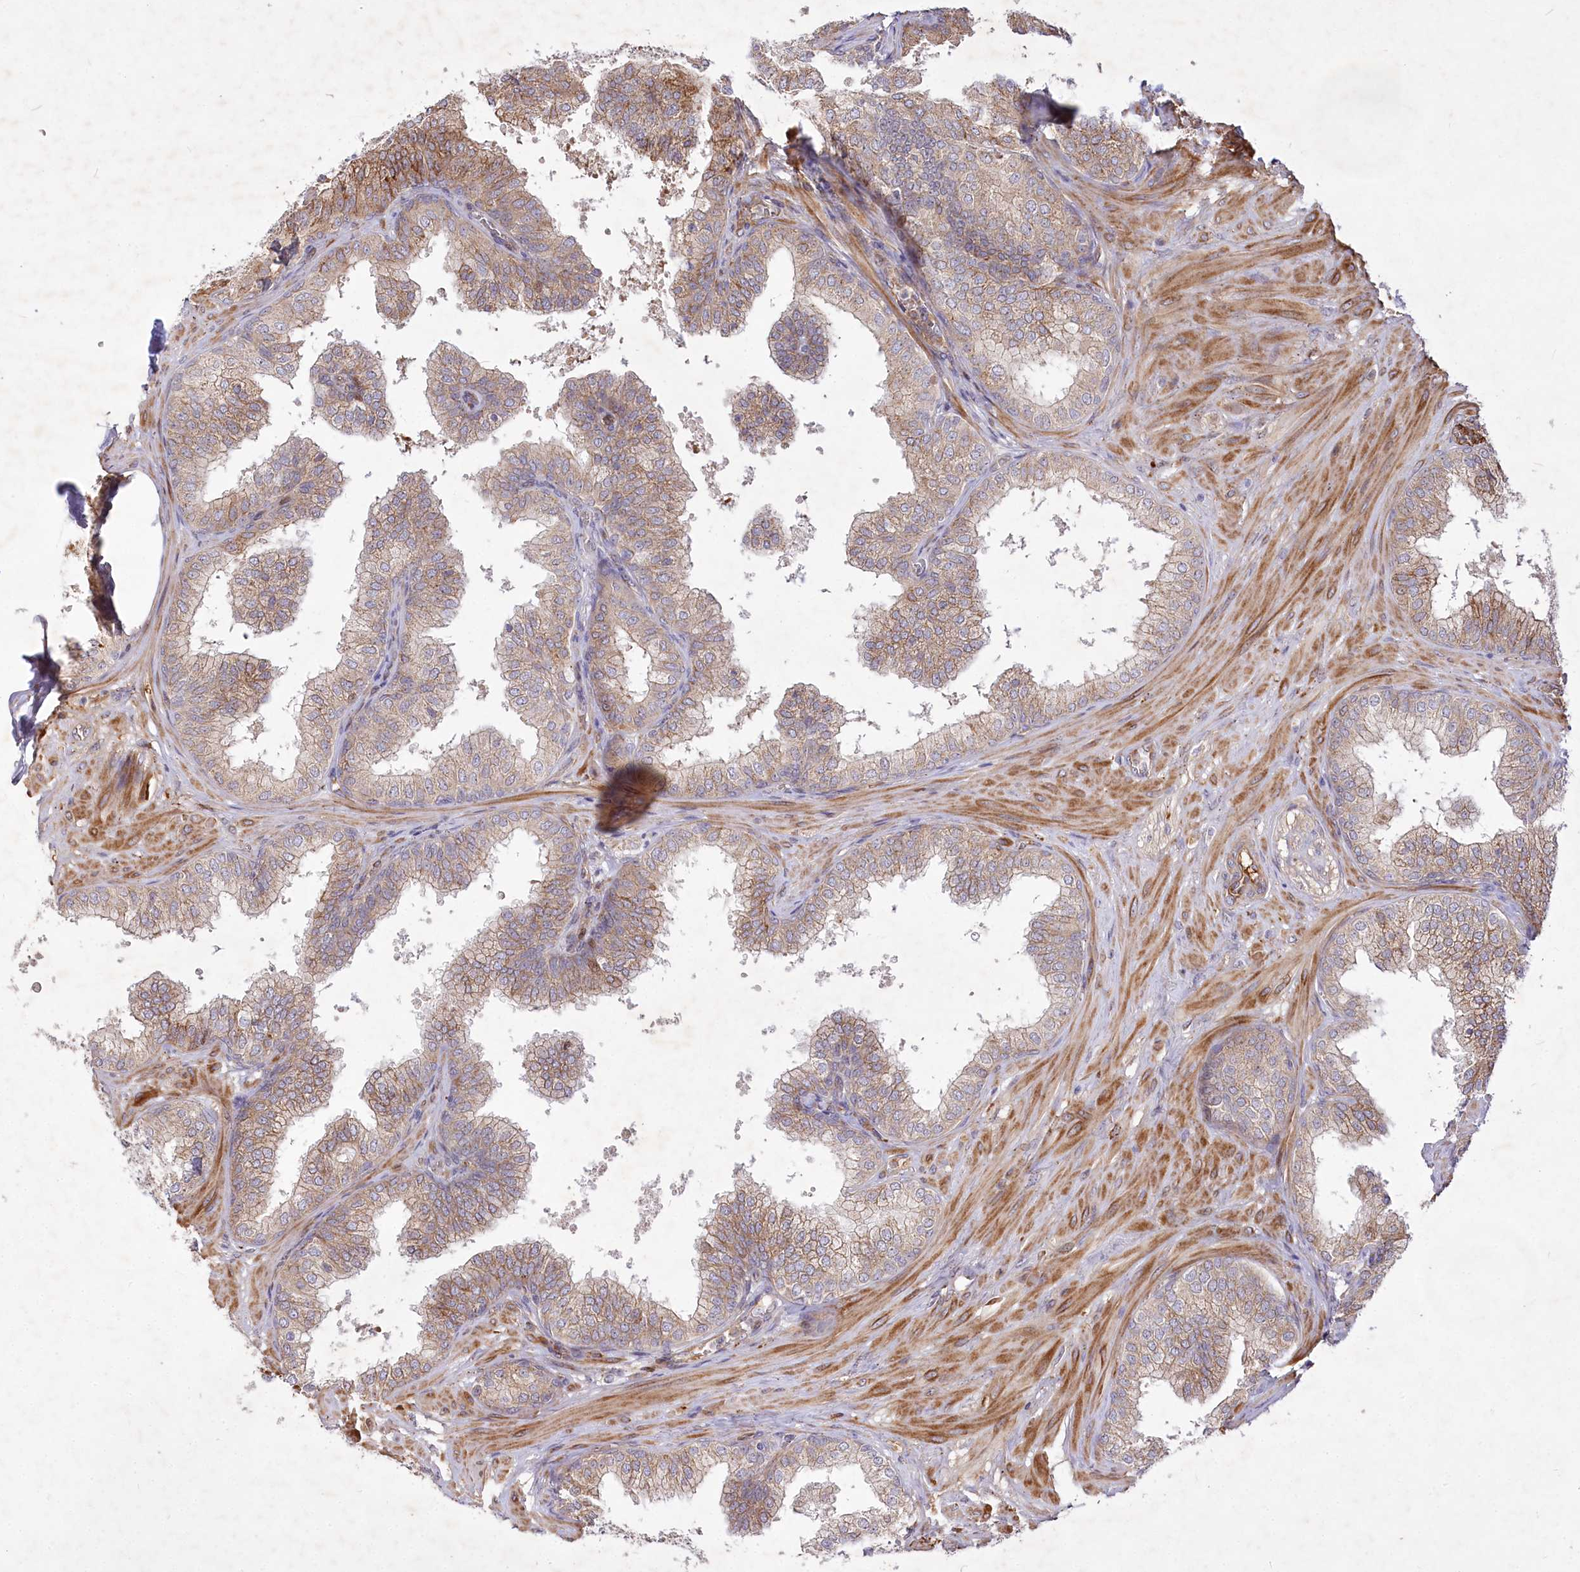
{"staining": {"intensity": "moderate", "quantity": "25%-75%", "location": "cytoplasmic/membranous"}, "tissue": "prostate", "cell_type": "Glandular cells", "image_type": "normal", "snomed": [{"axis": "morphology", "description": "Normal tissue, NOS"}, {"axis": "topography", "description": "Prostate"}], "caption": "The immunohistochemical stain shows moderate cytoplasmic/membranous positivity in glandular cells of benign prostate.", "gene": "PSTK", "patient": {"sex": "male", "age": 60}}